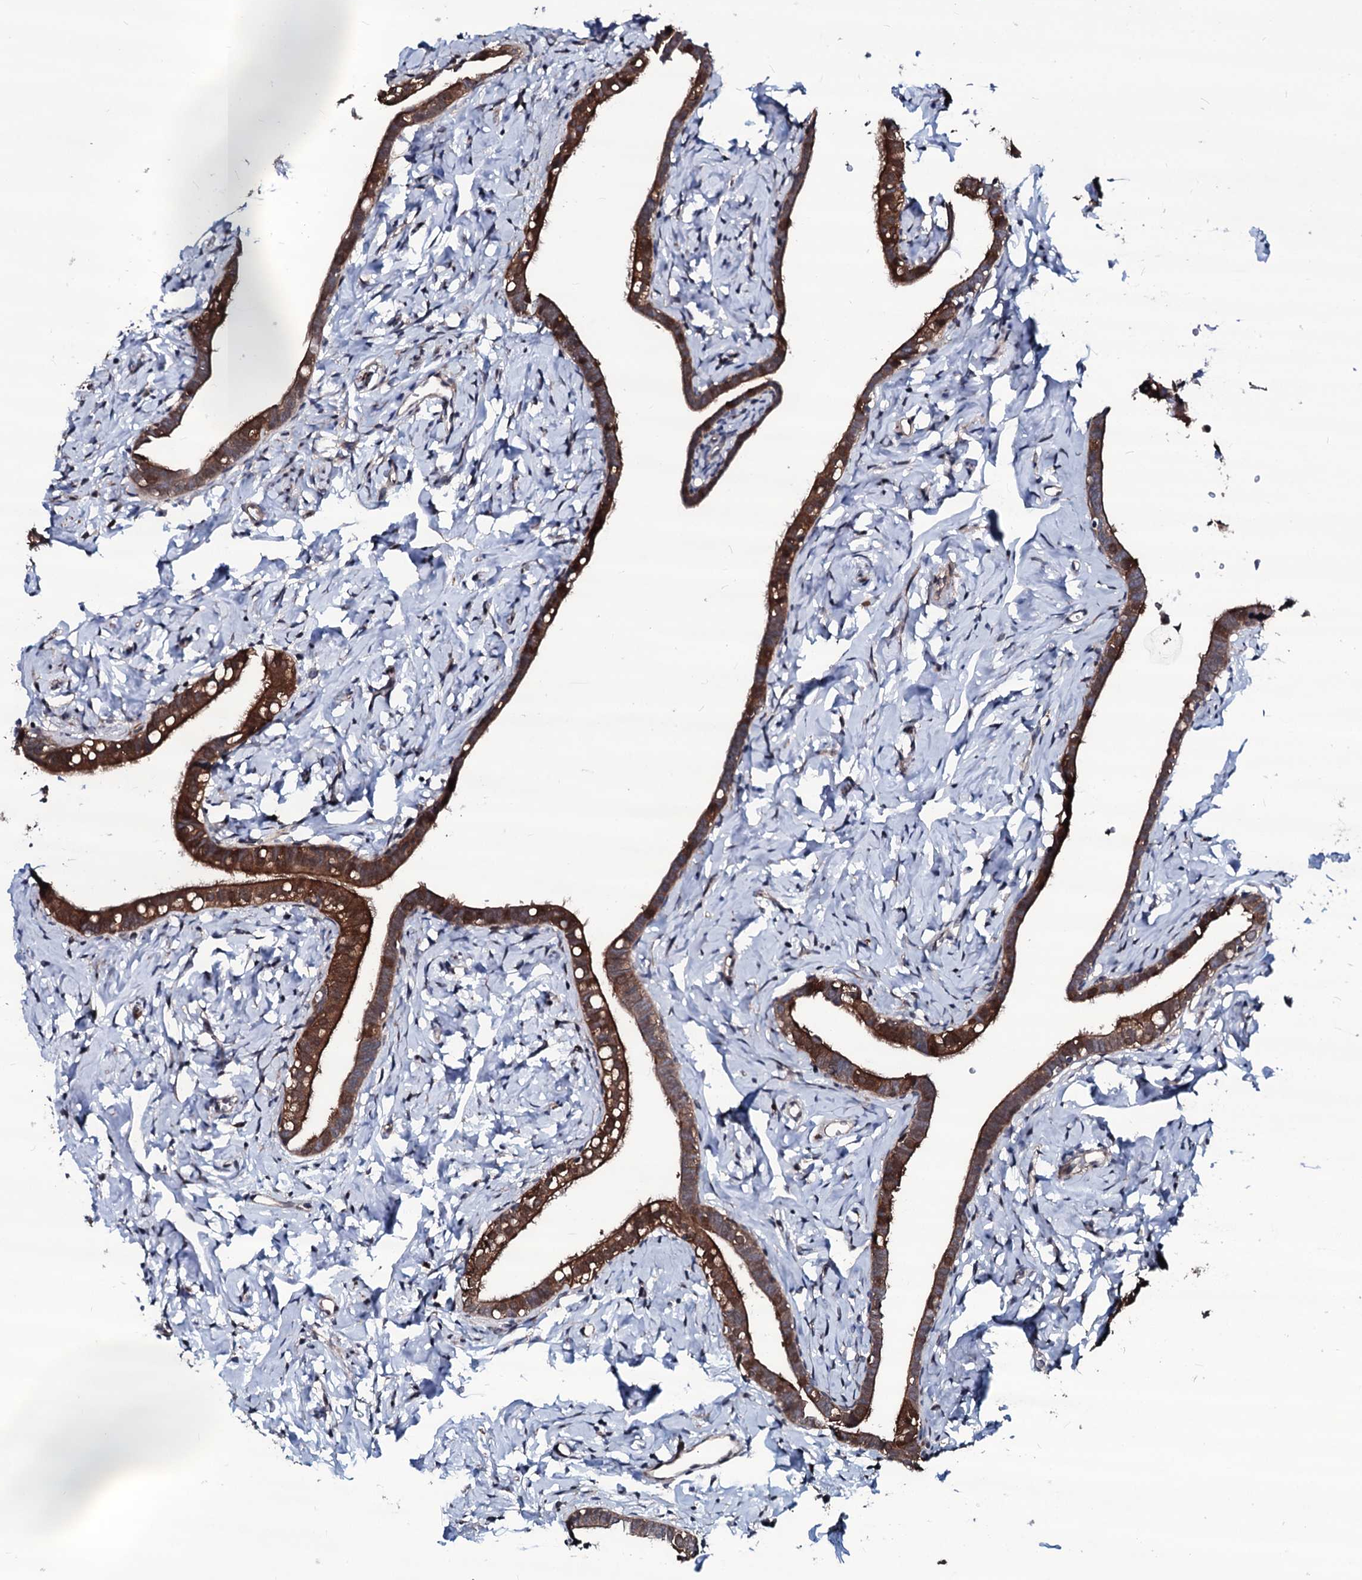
{"staining": {"intensity": "strong", "quantity": ">75%", "location": "cytoplasmic/membranous"}, "tissue": "fallopian tube", "cell_type": "Glandular cells", "image_type": "normal", "snomed": [{"axis": "morphology", "description": "Normal tissue, NOS"}, {"axis": "topography", "description": "Fallopian tube"}], "caption": "Immunohistochemistry (IHC) of unremarkable human fallopian tube reveals high levels of strong cytoplasmic/membranous expression in about >75% of glandular cells.", "gene": "OGFOD2", "patient": {"sex": "female", "age": 66}}